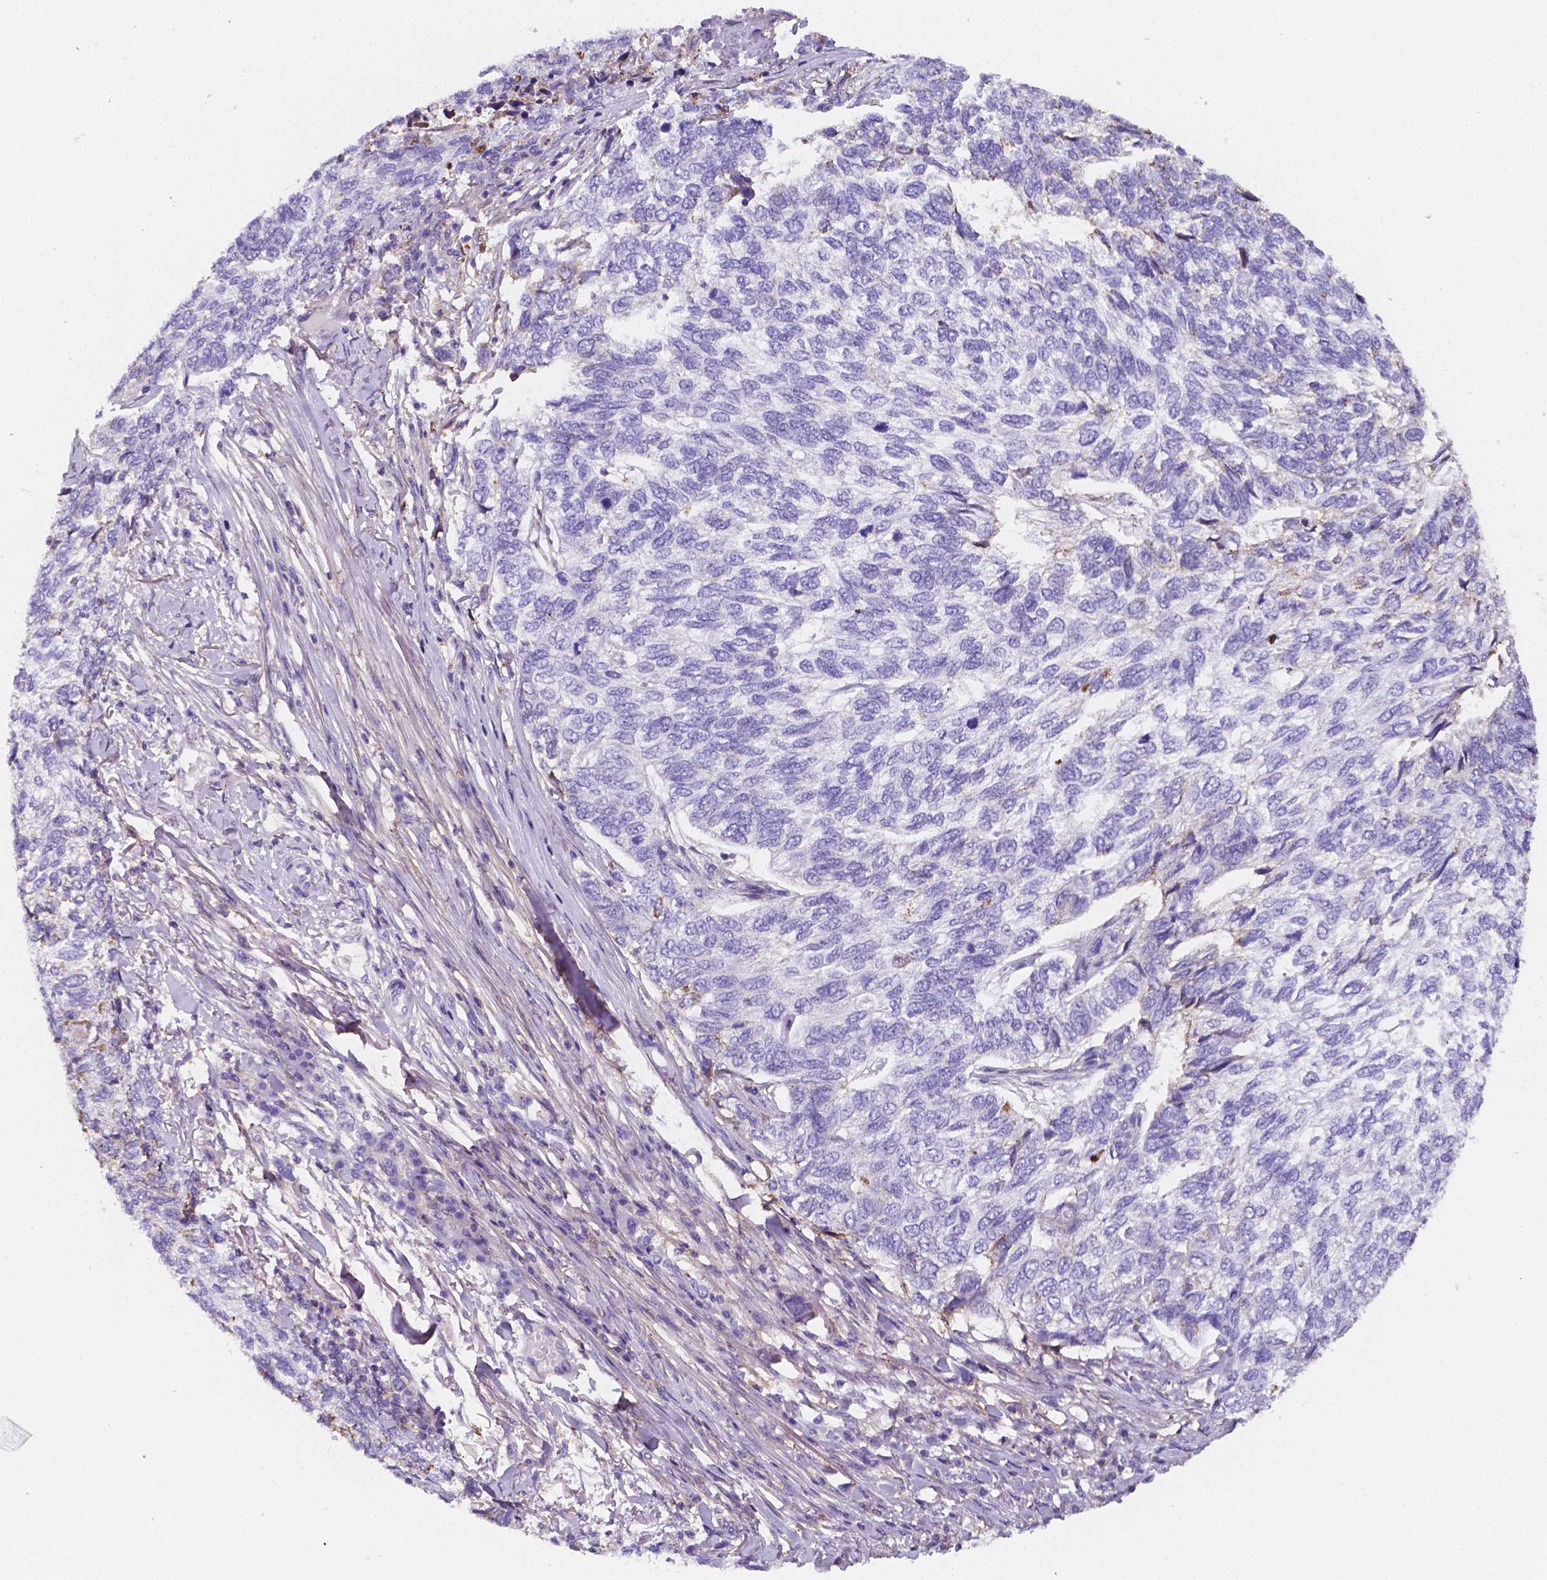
{"staining": {"intensity": "negative", "quantity": "none", "location": "none"}, "tissue": "skin cancer", "cell_type": "Tumor cells", "image_type": "cancer", "snomed": [{"axis": "morphology", "description": "Basal cell carcinoma"}, {"axis": "topography", "description": "Skin"}], "caption": "Human skin cancer (basal cell carcinoma) stained for a protein using IHC reveals no staining in tumor cells.", "gene": "GABRD", "patient": {"sex": "female", "age": 65}}